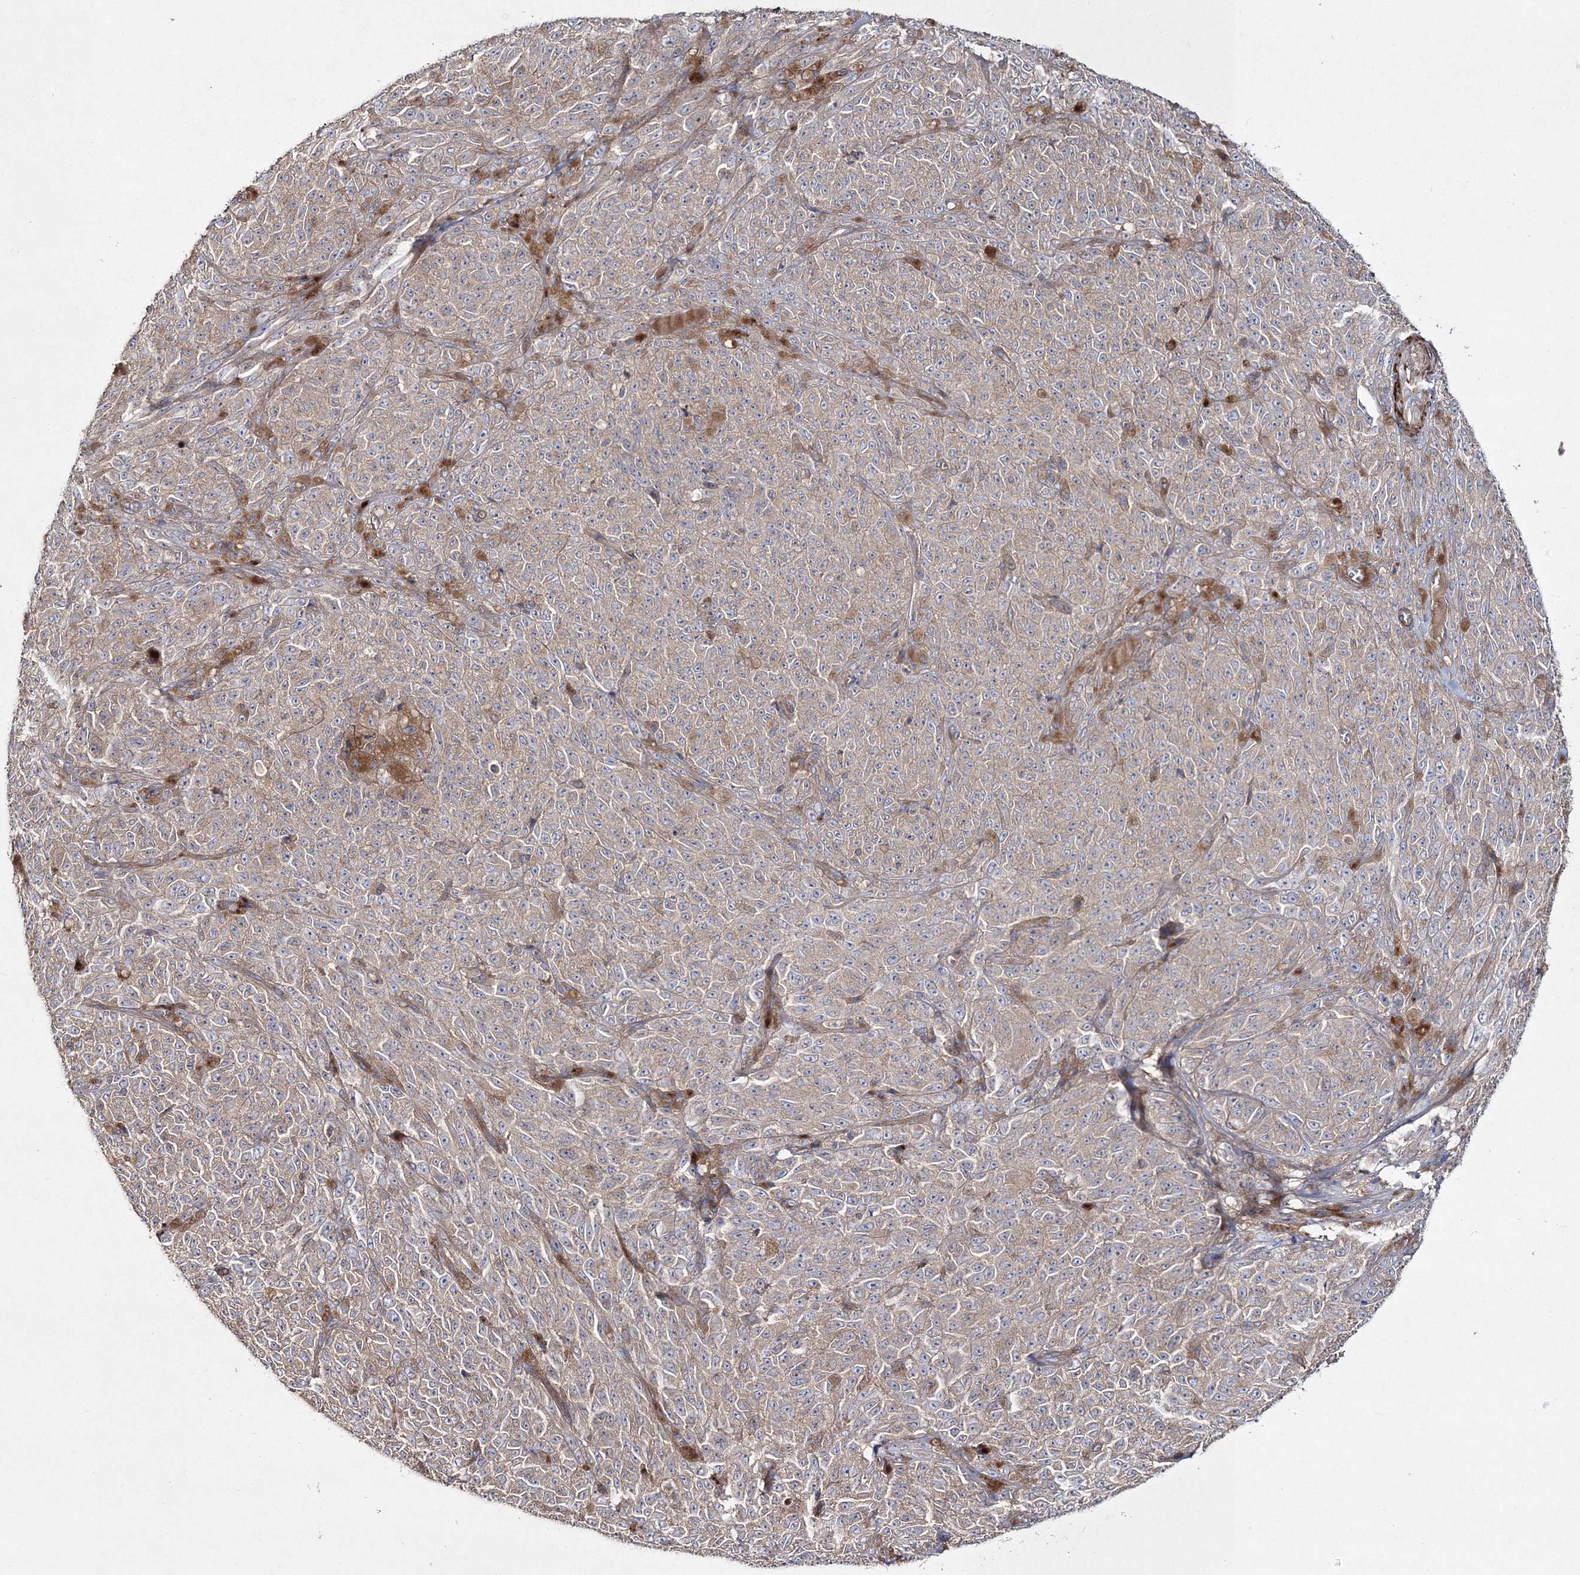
{"staining": {"intensity": "weak", "quantity": ">75%", "location": "cytoplasmic/membranous"}, "tissue": "melanoma", "cell_type": "Tumor cells", "image_type": "cancer", "snomed": [{"axis": "morphology", "description": "Malignant melanoma, NOS"}, {"axis": "topography", "description": "Skin"}], "caption": "Protein analysis of melanoma tissue exhibits weak cytoplasmic/membranous expression in approximately >75% of tumor cells.", "gene": "ZSWIM6", "patient": {"sex": "female", "age": 82}}